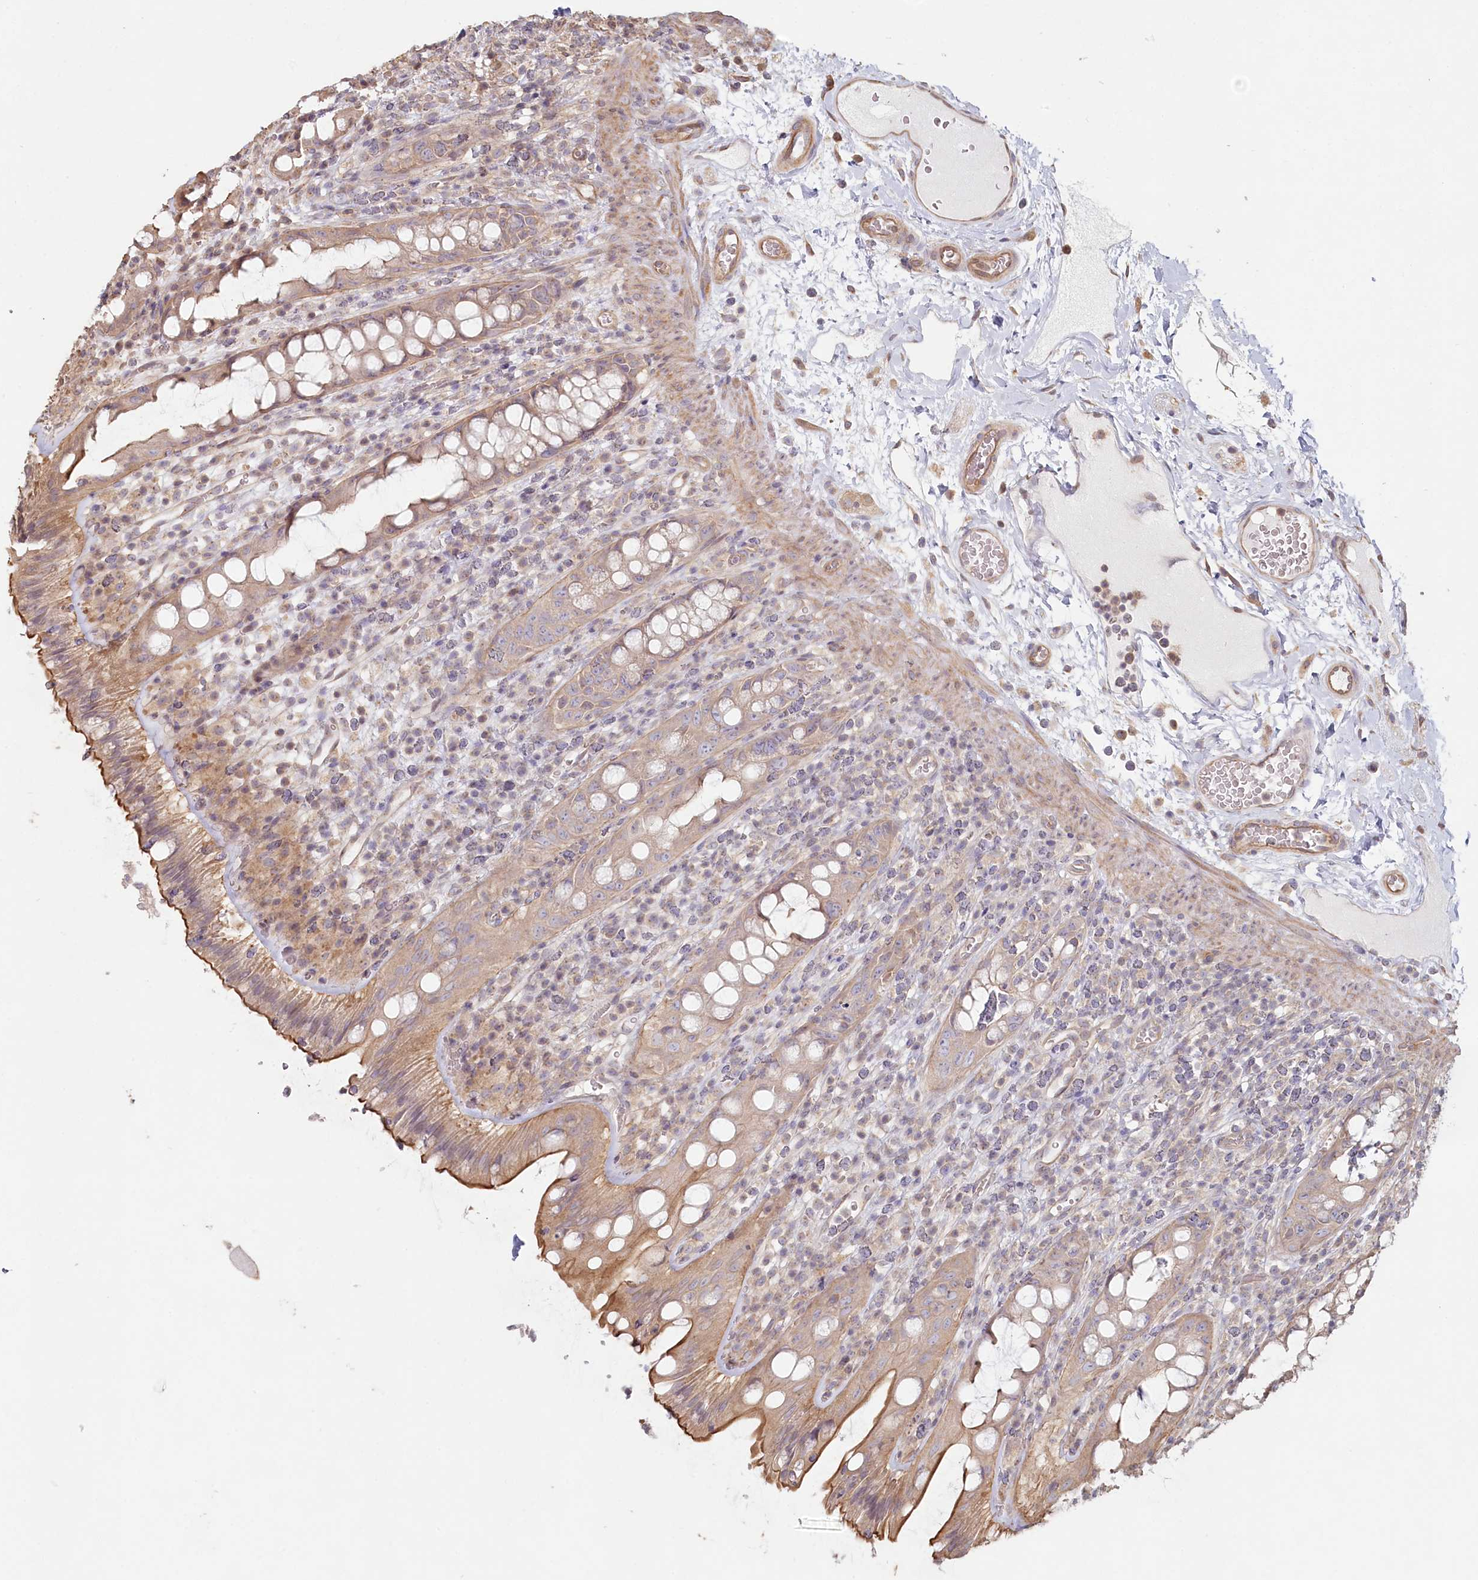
{"staining": {"intensity": "moderate", "quantity": ">75%", "location": "cytoplasmic/membranous"}, "tissue": "rectum", "cell_type": "Glandular cells", "image_type": "normal", "snomed": [{"axis": "morphology", "description": "Normal tissue, NOS"}, {"axis": "topography", "description": "Rectum"}], "caption": "Protein staining demonstrates moderate cytoplasmic/membranous expression in about >75% of glandular cells in benign rectum. (DAB IHC, brown staining for protein, blue staining for nuclei).", "gene": "TCHP", "patient": {"sex": "female", "age": 57}}